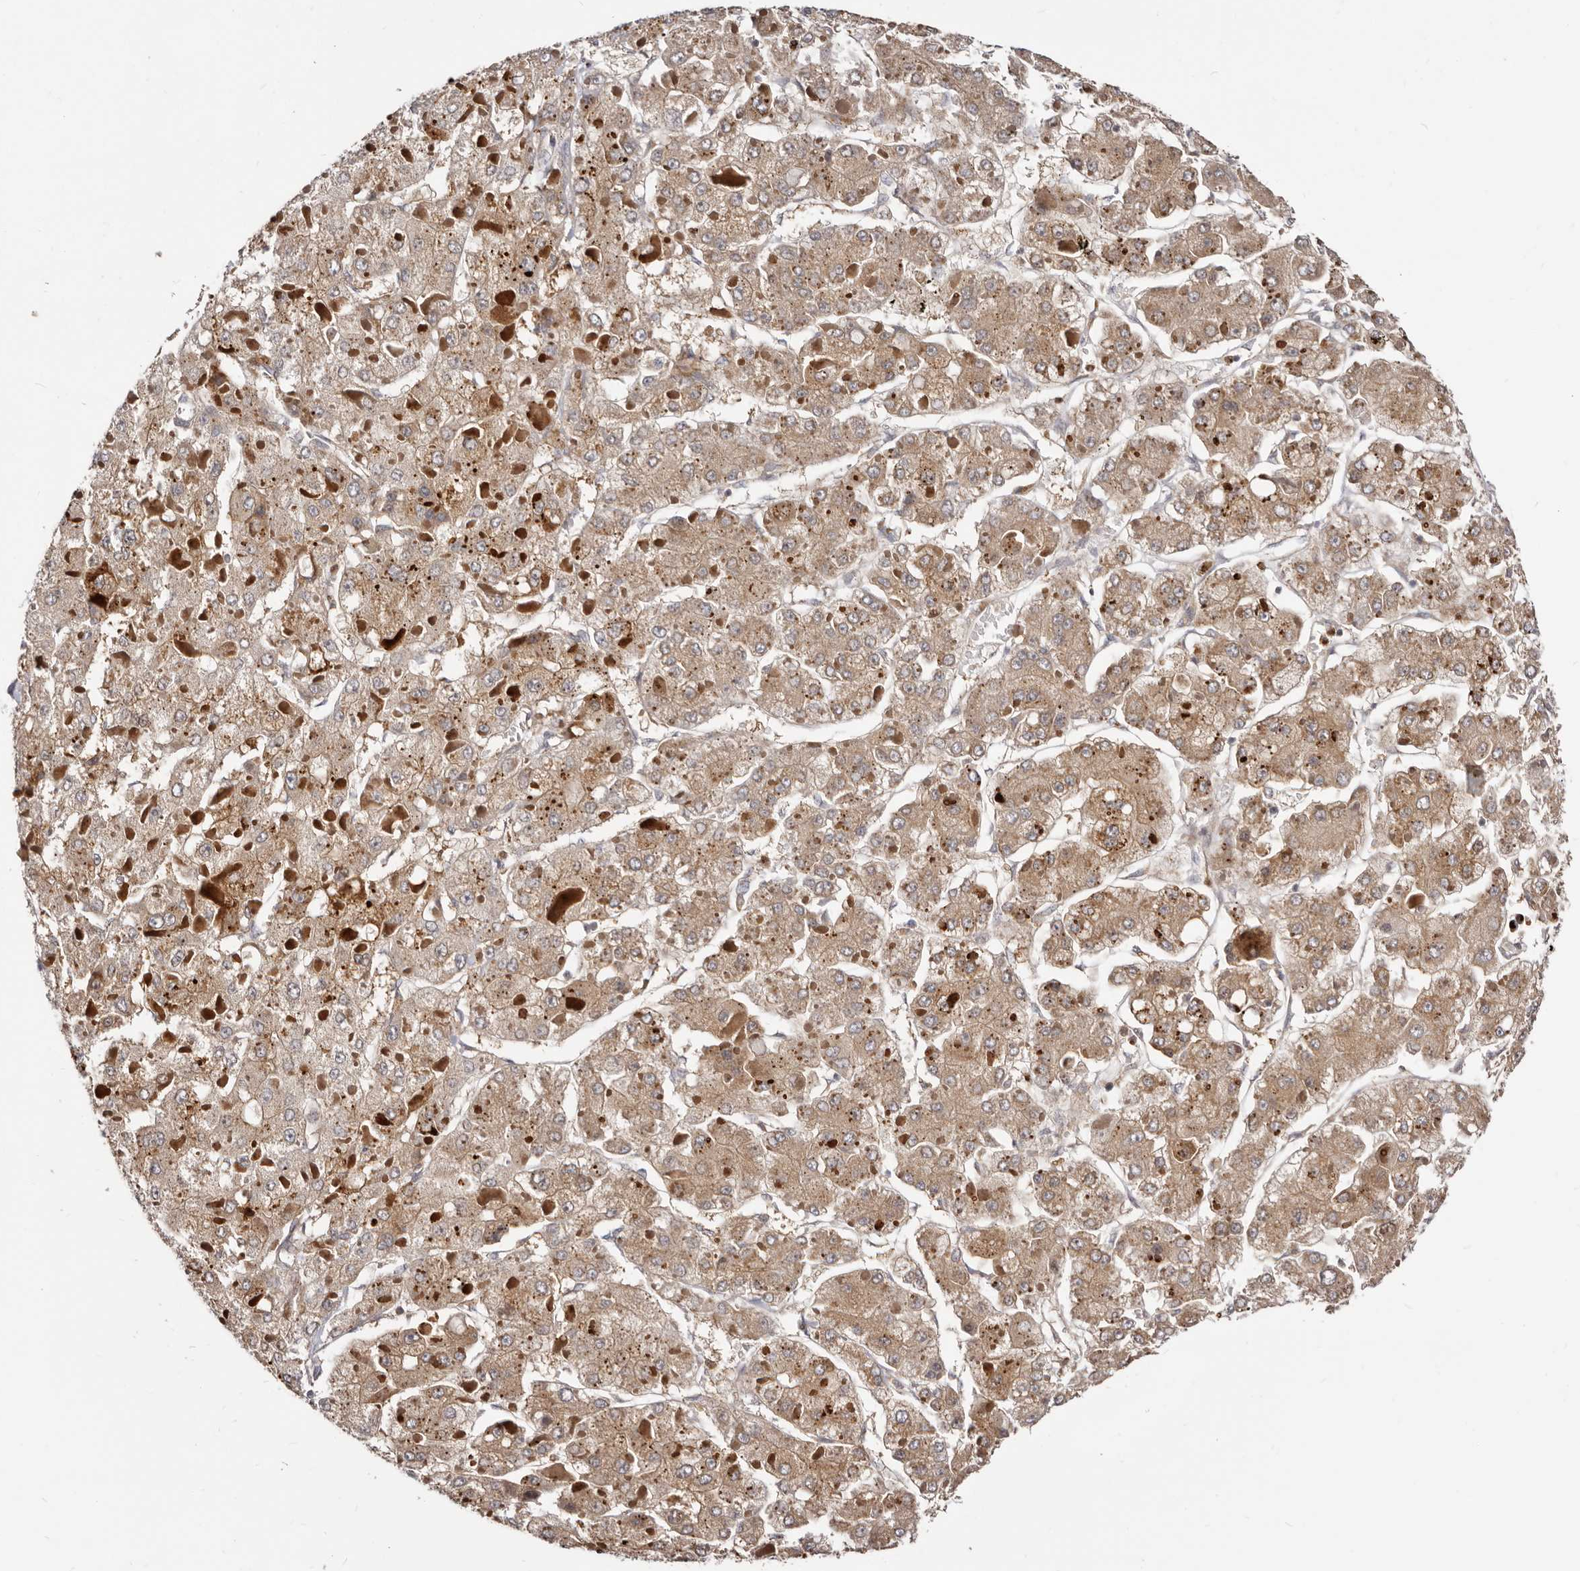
{"staining": {"intensity": "moderate", "quantity": ">75%", "location": "cytoplasmic/membranous"}, "tissue": "liver cancer", "cell_type": "Tumor cells", "image_type": "cancer", "snomed": [{"axis": "morphology", "description": "Carcinoma, Hepatocellular, NOS"}, {"axis": "topography", "description": "Liver"}], "caption": "Liver cancer stained with a protein marker exhibits moderate staining in tumor cells.", "gene": "TC2N", "patient": {"sex": "female", "age": 73}}